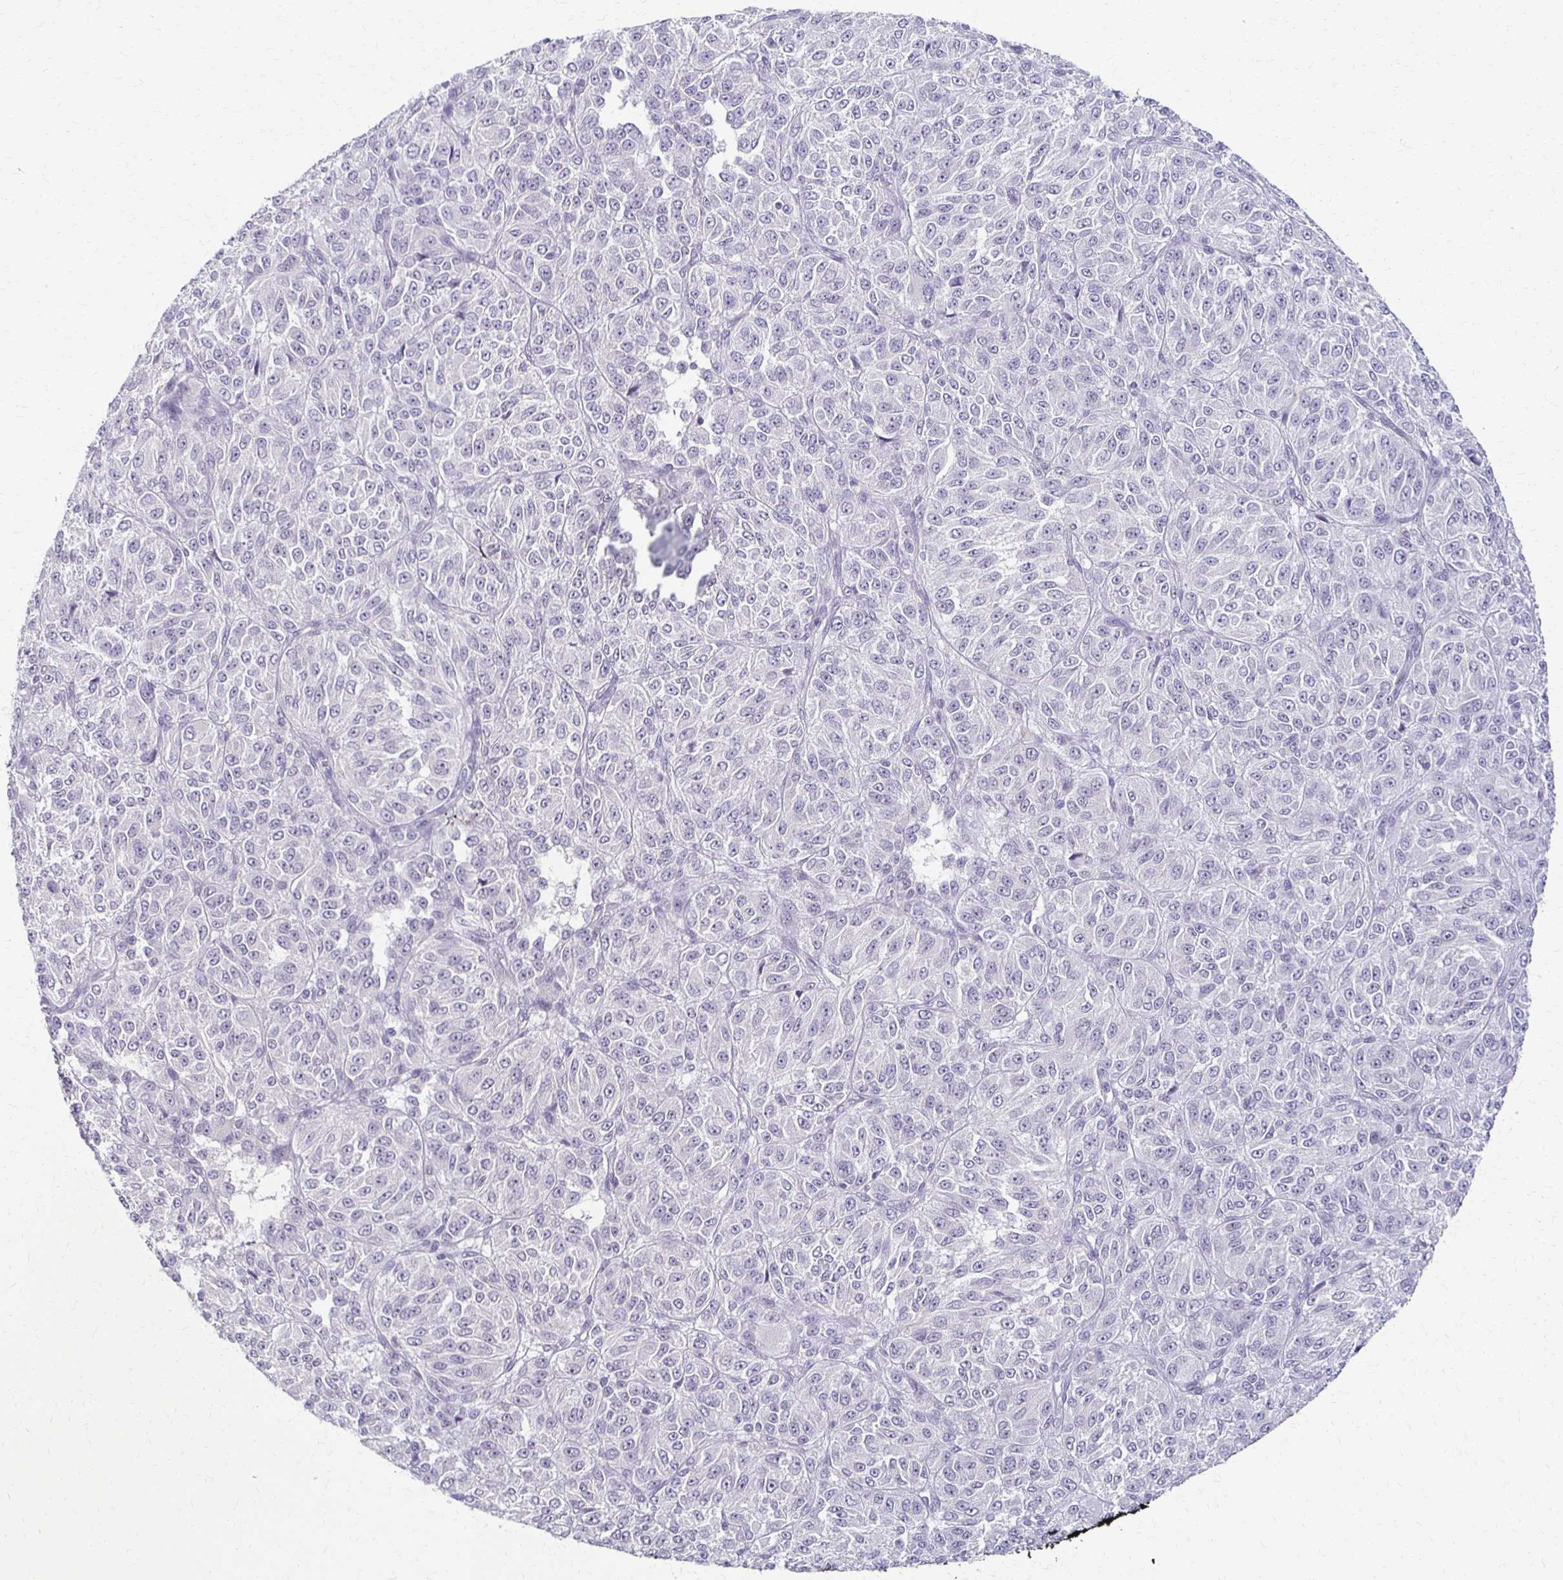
{"staining": {"intensity": "negative", "quantity": "none", "location": "none"}, "tissue": "melanoma", "cell_type": "Tumor cells", "image_type": "cancer", "snomed": [{"axis": "morphology", "description": "Malignant melanoma, Metastatic site"}, {"axis": "topography", "description": "Brain"}], "caption": "IHC of human malignant melanoma (metastatic site) displays no positivity in tumor cells.", "gene": "FOXO4", "patient": {"sex": "female", "age": 56}}